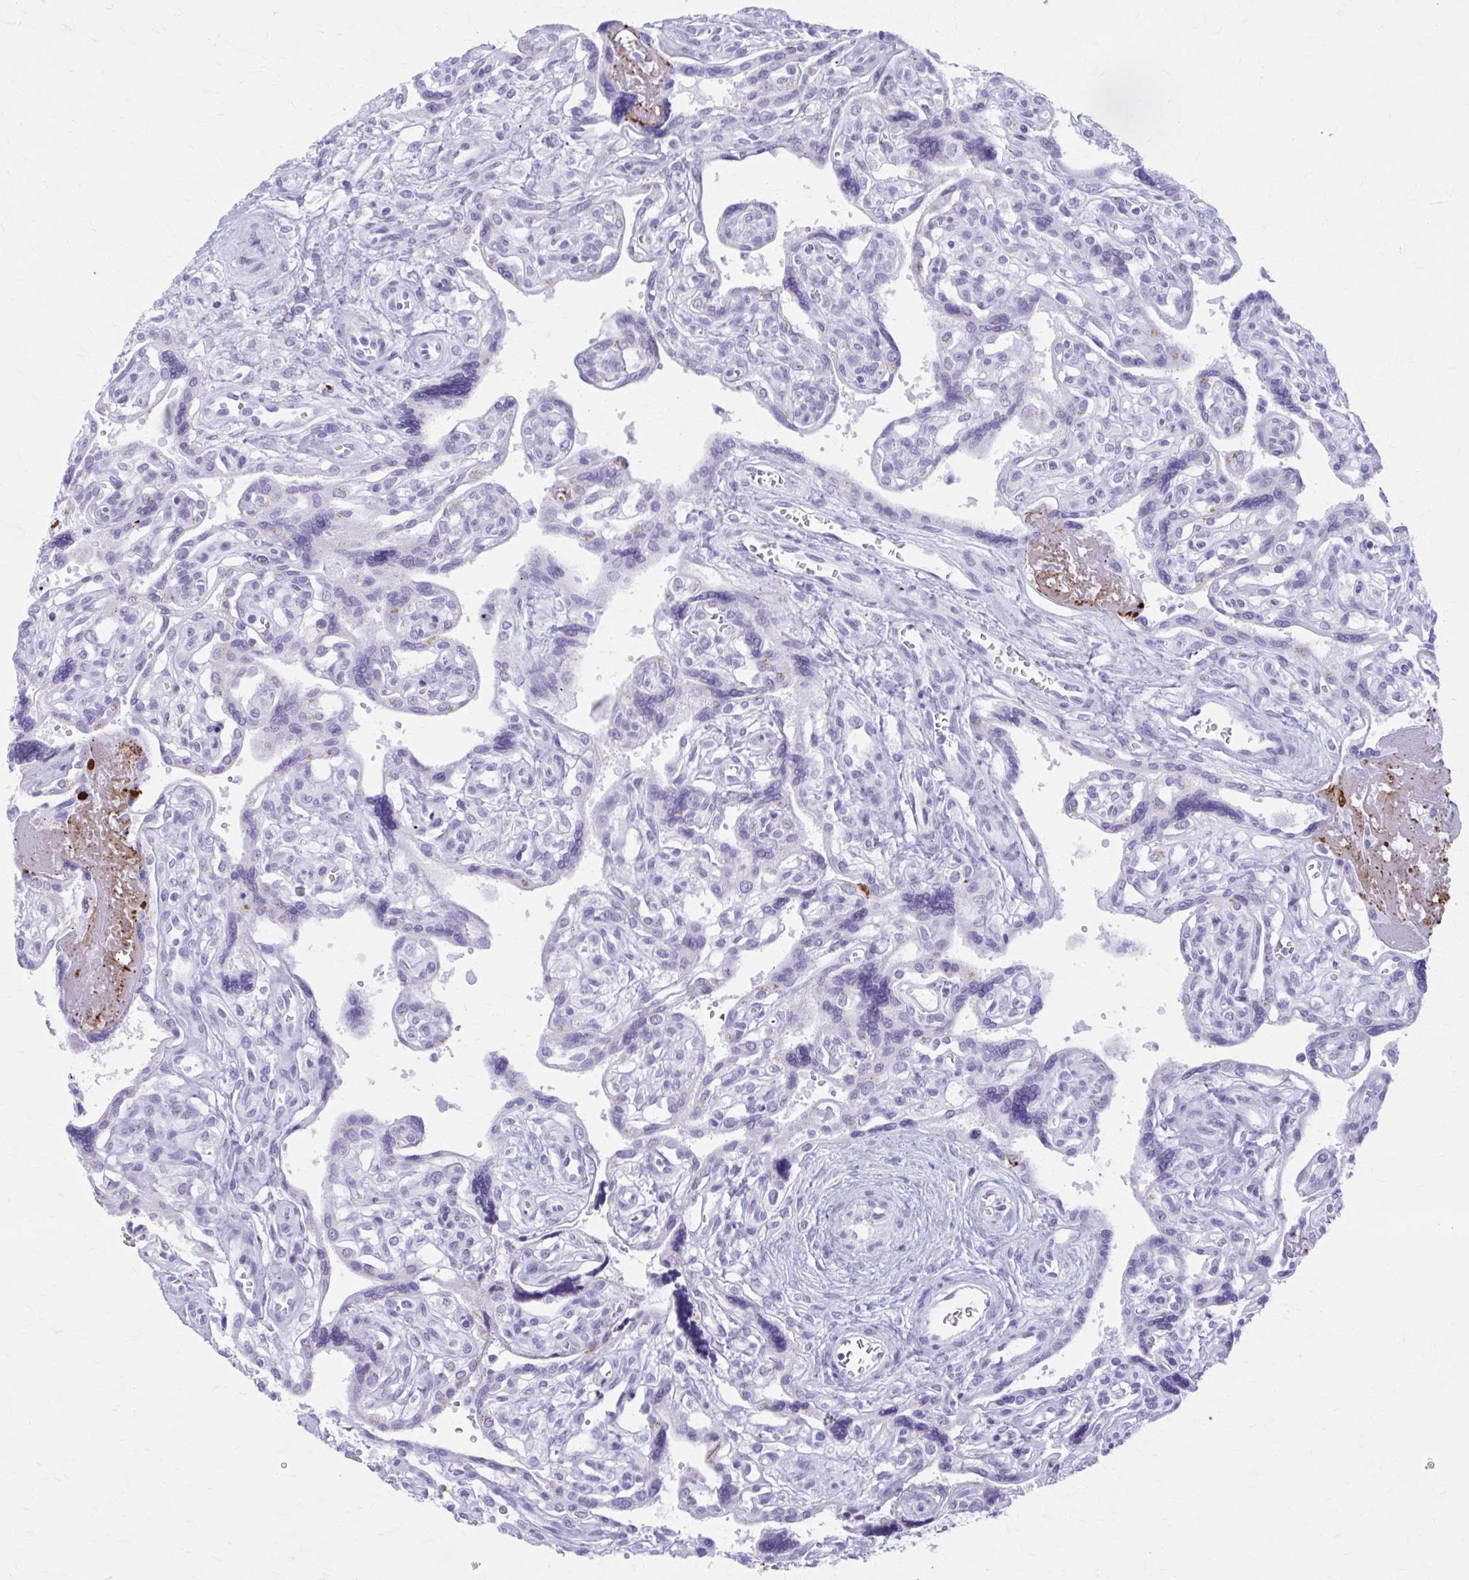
{"staining": {"intensity": "negative", "quantity": "none", "location": "none"}, "tissue": "placenta", "cell_type": "Trophoblastic cells", "image_type": "normal", "snomed": [{"axis": "morphology", "description": "Normal tissue, NOS"}, {"axis": "topography", "description": "Placenta"}], "caption": "A high-resolution image shows IHC staining of benign placenta, which exhibits no significant positivity in trophoblastic cells.", "gene": "KCNE2", "patient": {"sex": "female", "age": 39}}